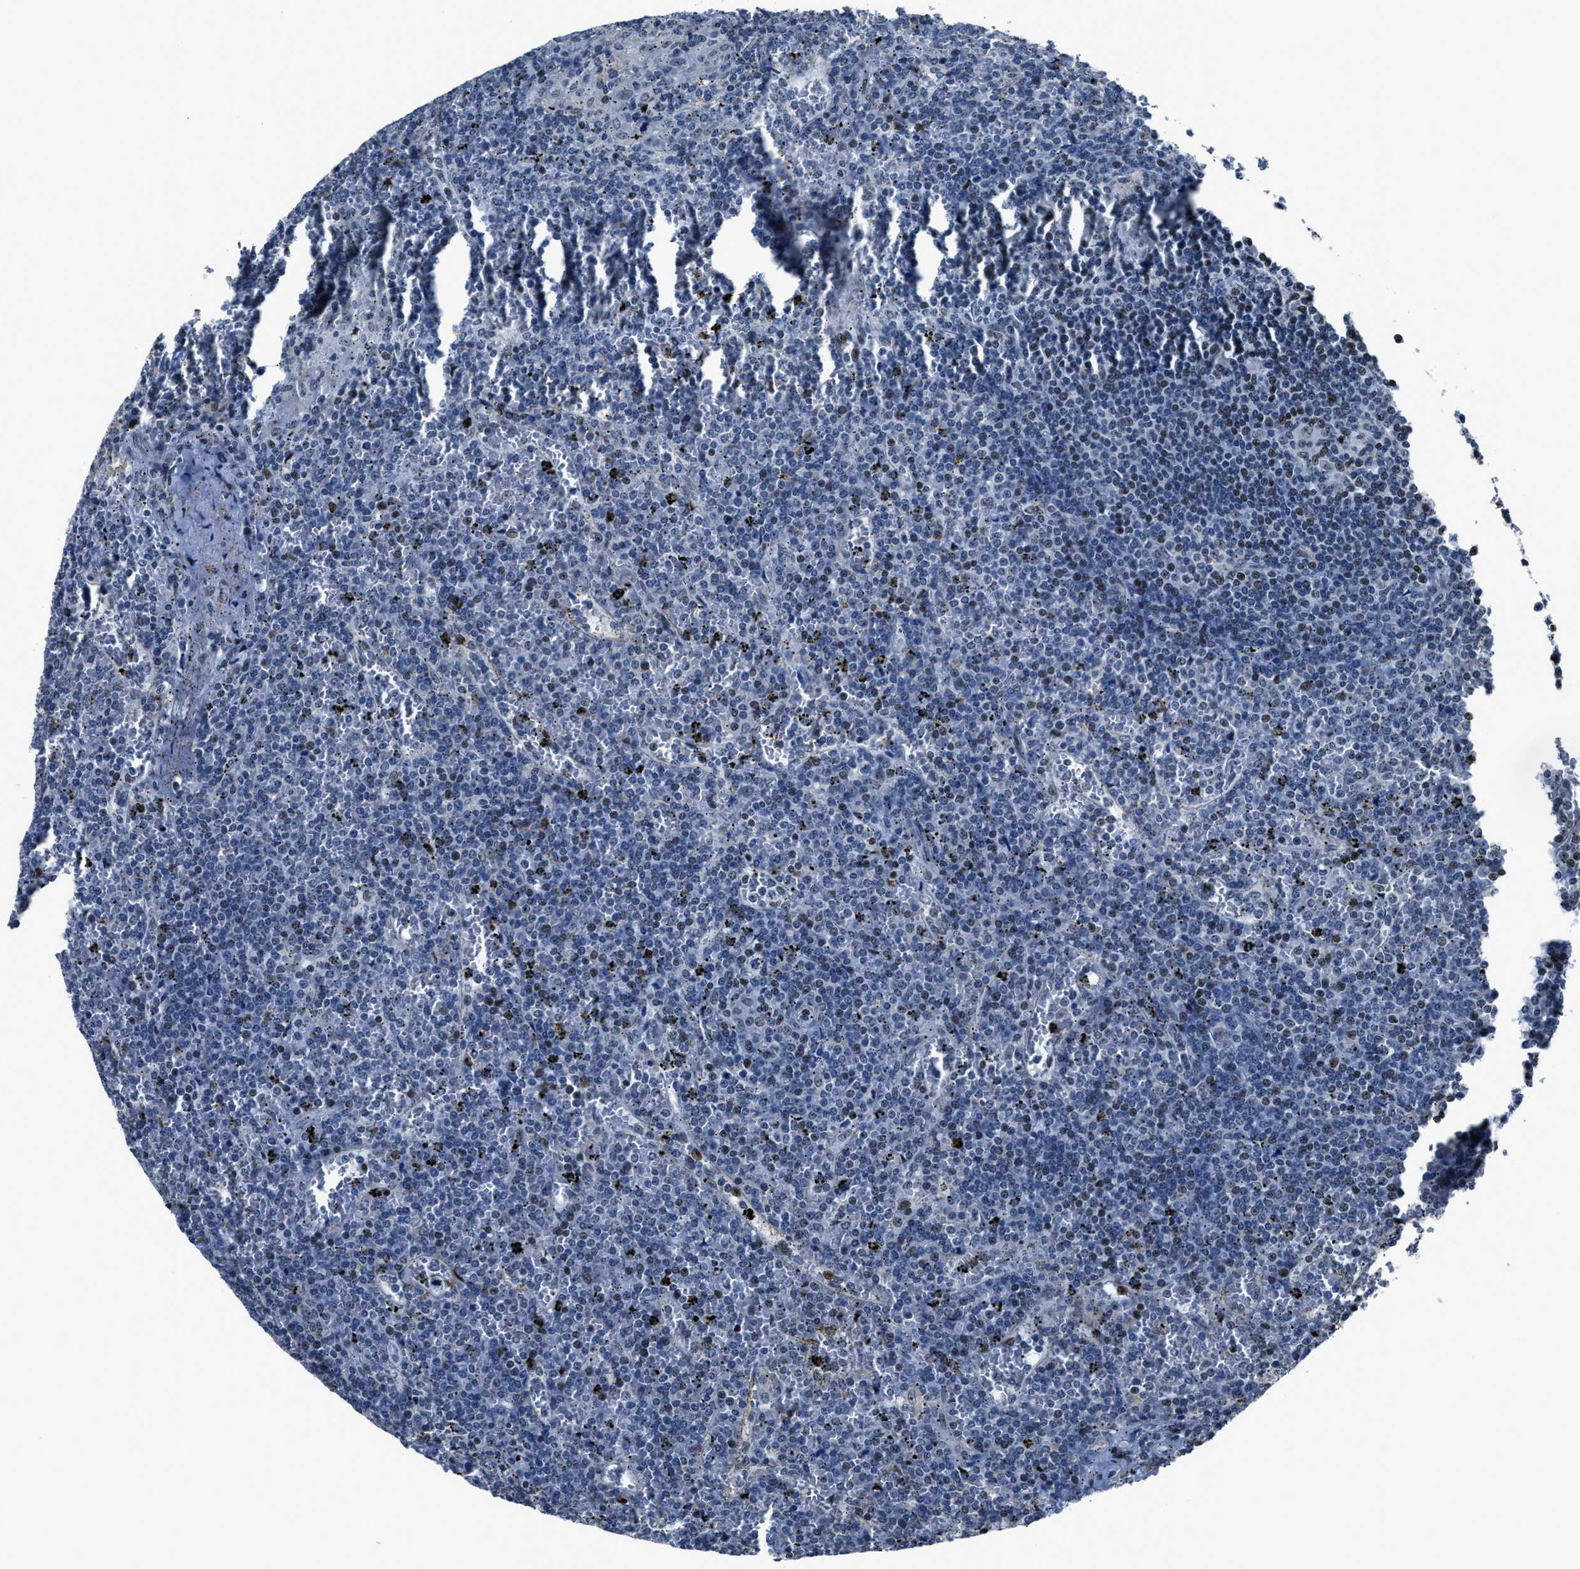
{"staining": {"intensity": "weak", "quantity": "<25%", "location": "nuclear"}, "tissue": "lymphoma", "cell_type": "Tumor cells", "image_type": "cancer", "snomed": [{"axis": "morphology", "description": "Malignant lymphoma, non-Hodgkin's type, Low grade"}, {"axis": "topography", "description": "Spleen"}], "caption": "The histopathology image displays no significant positivity in tumor cells of lymphoma.", "gene": "PPIE", "patient": {"sex": "female", "age": 19}}